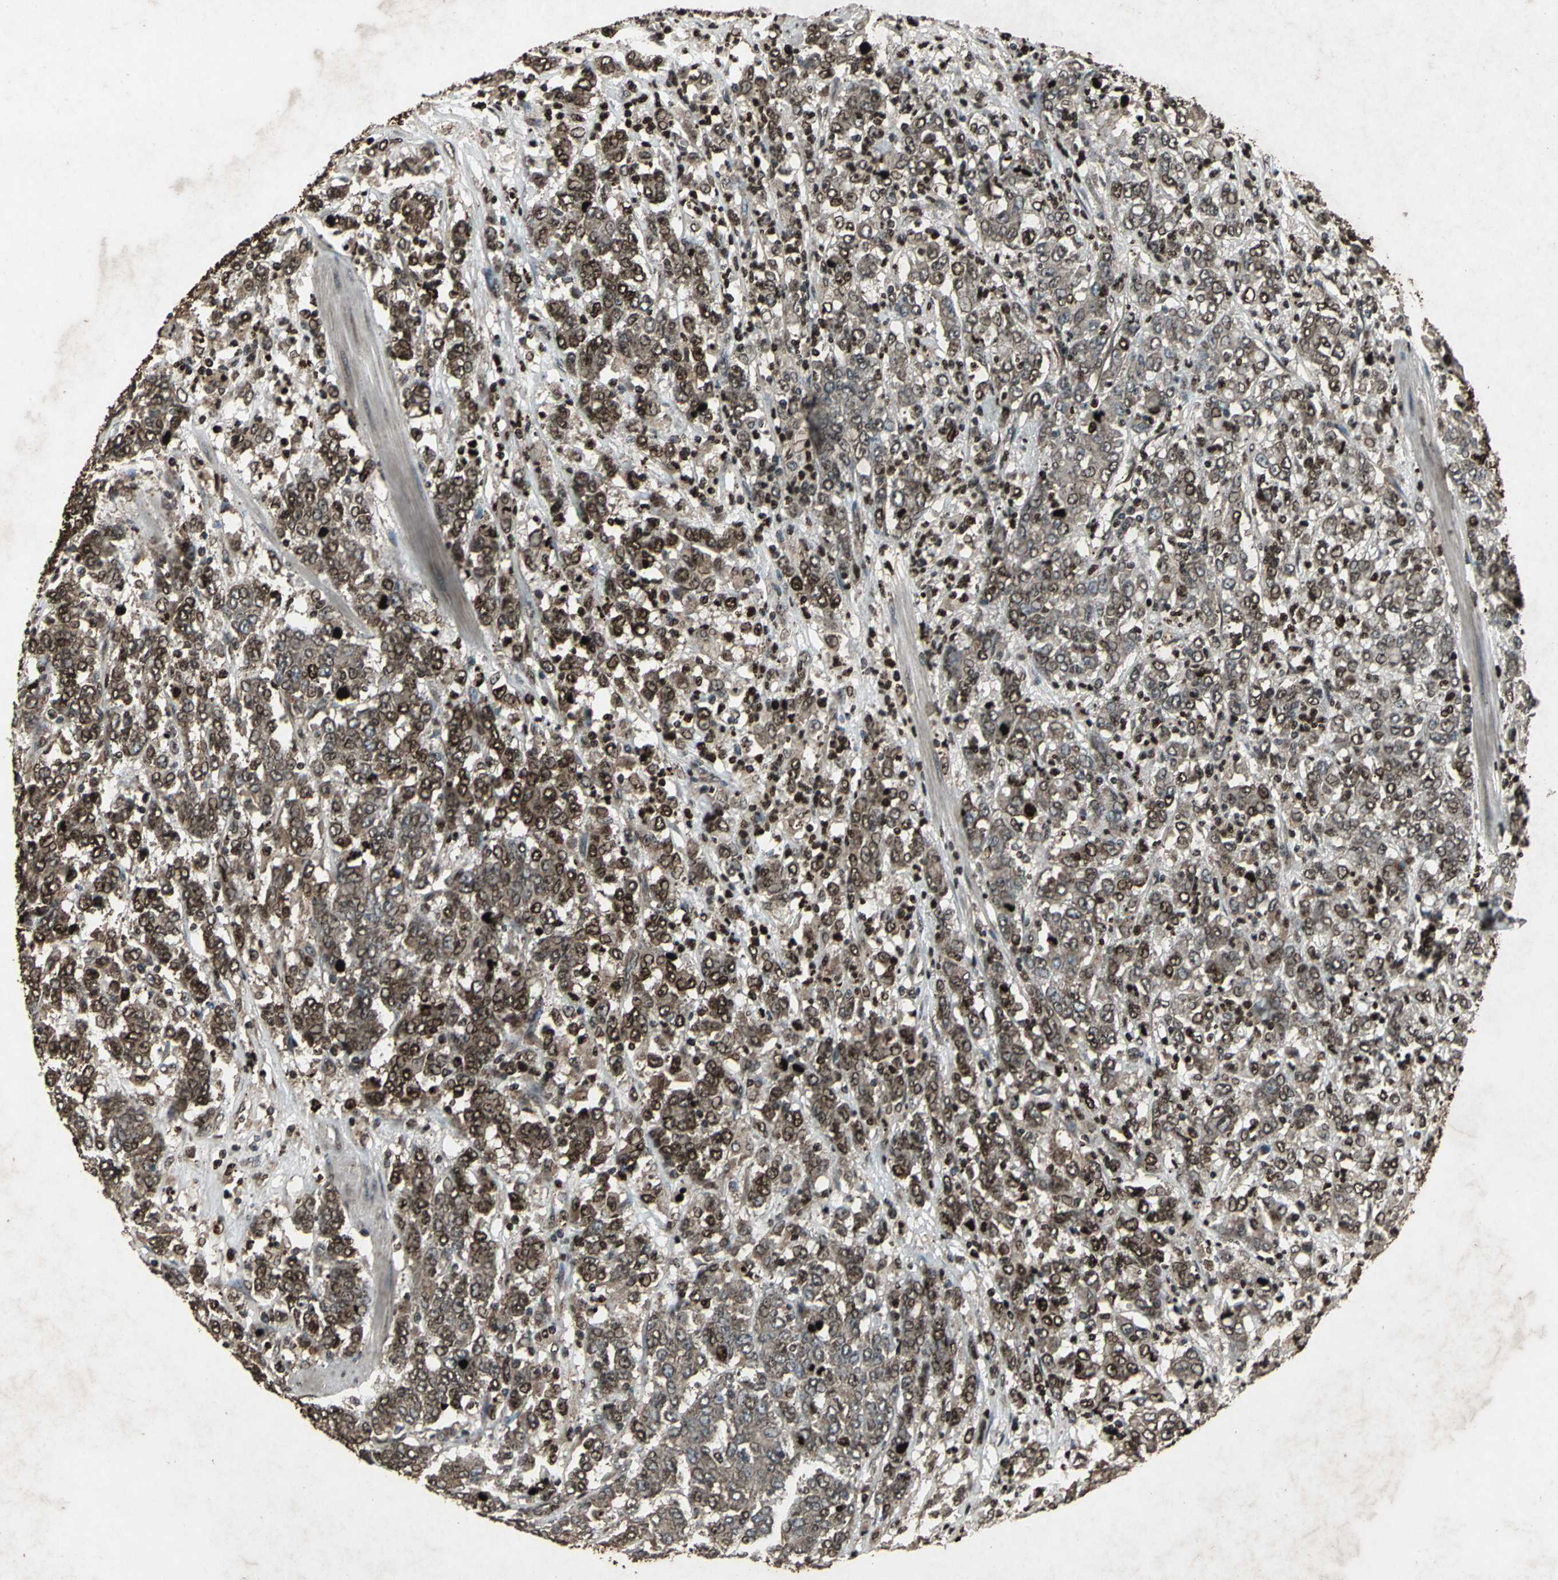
{"staining": {"intensity": "moderate", "quantity": ">75%", "location": "cytoplasmic/membranous,nuclear"}, "tissue": "stomach cancer", "cell_type": "Tumor cells", "image_type": "cancer", "snomed": [{"axis": "morphology", "description": "Adenocarcinoma, NOS"}, {"axis": "topography", "description": "Stomach, lower"}], "caption": "This photomicrograph exhibits immunohistochemistry staining of human stomach adenocarcinoma, with medium moderate cytoplasmic/membranous and nuclear expression in about >75% of tumor cells.", "gene": "SEPTIN4", "patient": {"sex": "female", "age": 71}}